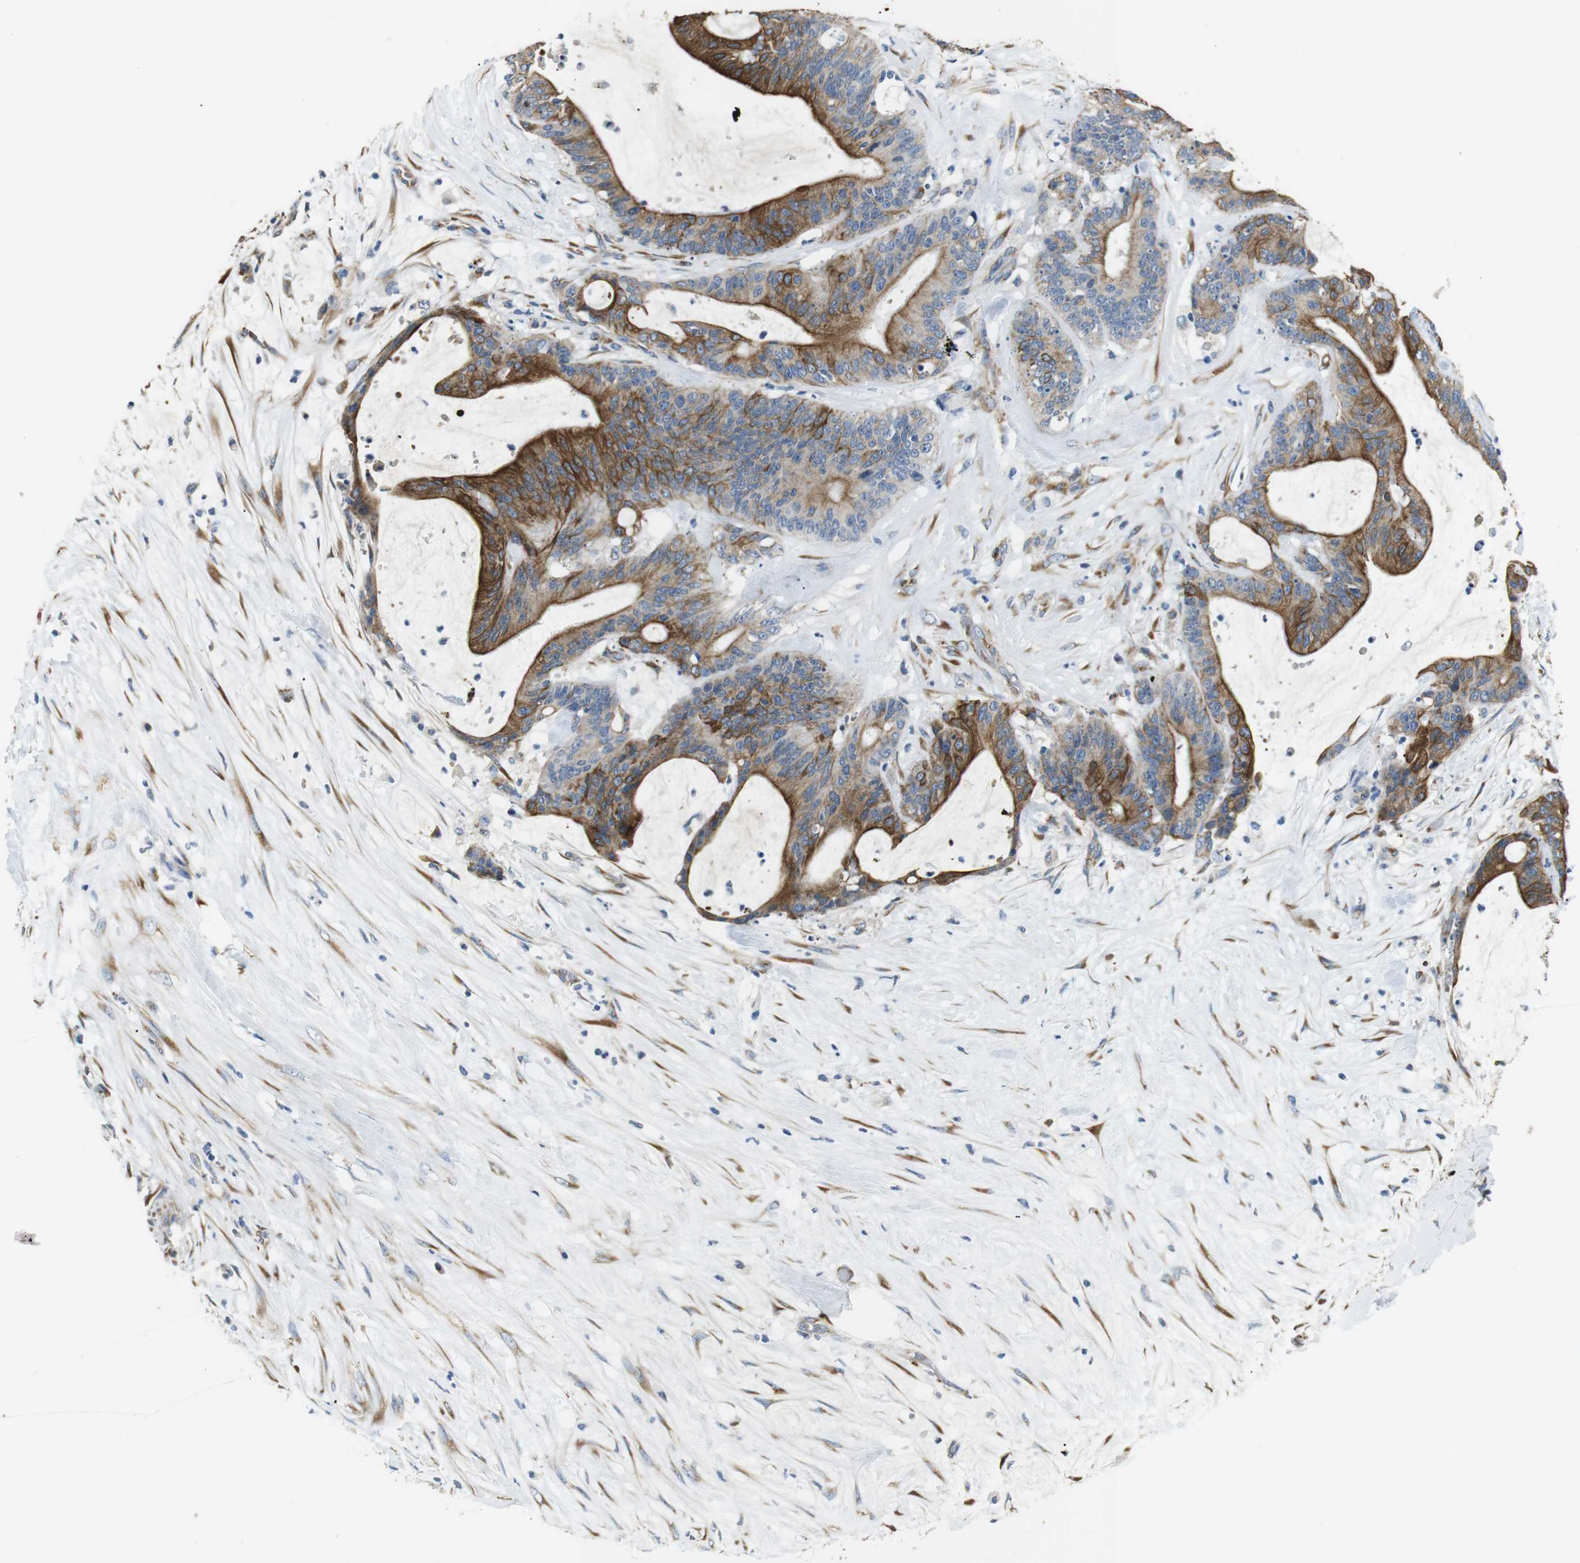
{"staining": {"intensity": "moderate", "quantity": ">75%", "location": "cytoplasmic/membranous"}, "tissue": "liver cancer", "cell_type": "Tumor cells", "image_type": "cancer", "snomed": [{"axis": "morphology", "description": "Cholangiocarcinoma"}, {"axis": "topography", "description": "Liver"}], "caption": "This histopathology image displays liver cancer (cholangiocarcinoma) stained with immunohistochemistry (IHC) to label a protein in brown. The cytoplasmic/membranous of tumor cells show moderate positivity for the protein. Nuclei are counter-stained blue.", "gene": "UNC5CL", "patient": {"sex": "female", "age": 73}}